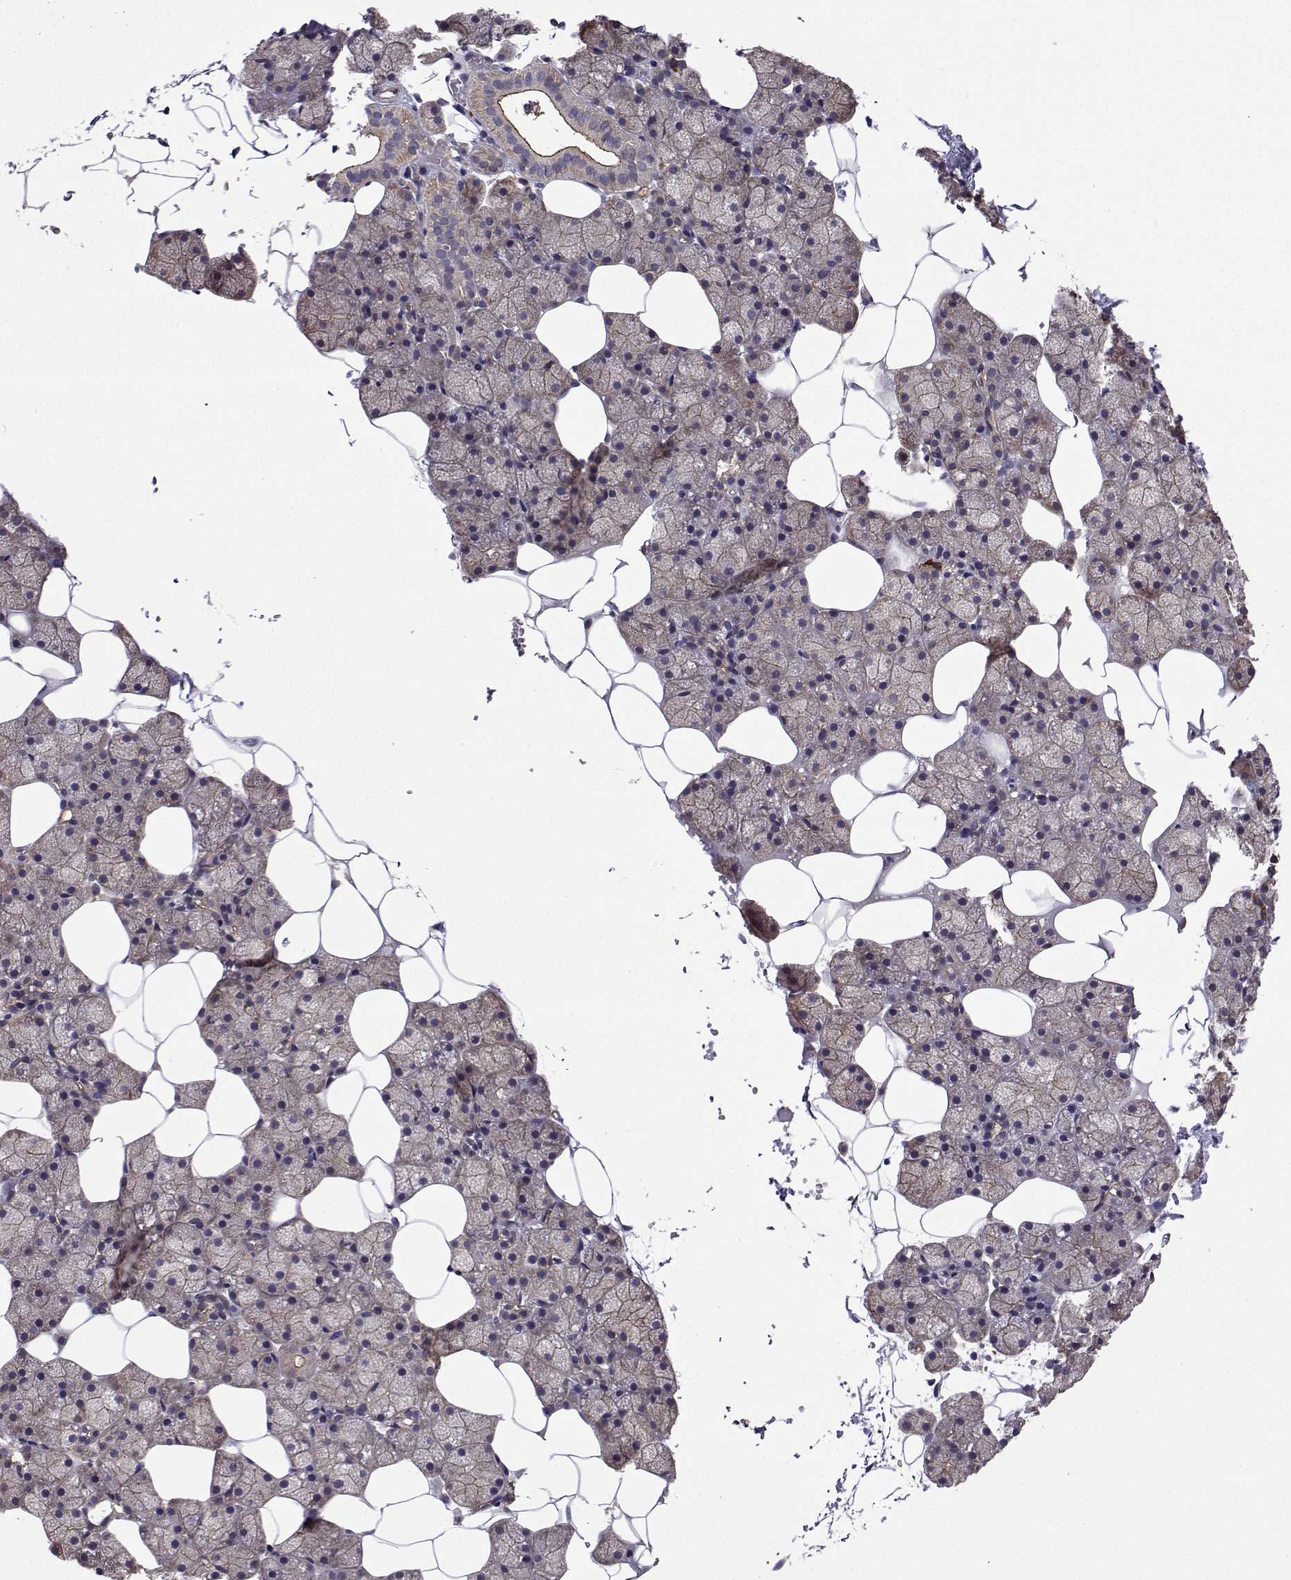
{"staining": {"intensity": "strong", "quantity": "25%-75%", "location": "cytoplasmic/membranous"}, "tissue": "salivary gland", "cell_type": "Glandular cells", "image_type": "normal", "snomed": [{"axis": "morphology", "description": "Normal tissue, NOS"}, {"axis": "topography", "description": "Salivary gland"}], "caption": "About 25%-75% of glandular cells in unremarkable human salivary gland reveal strong cytoplasmic/membranous protein staining as visualized by brown immunohistochemical staining.", "gene": "ITGB8", "patient": {"sex": "male", "age": 38}}